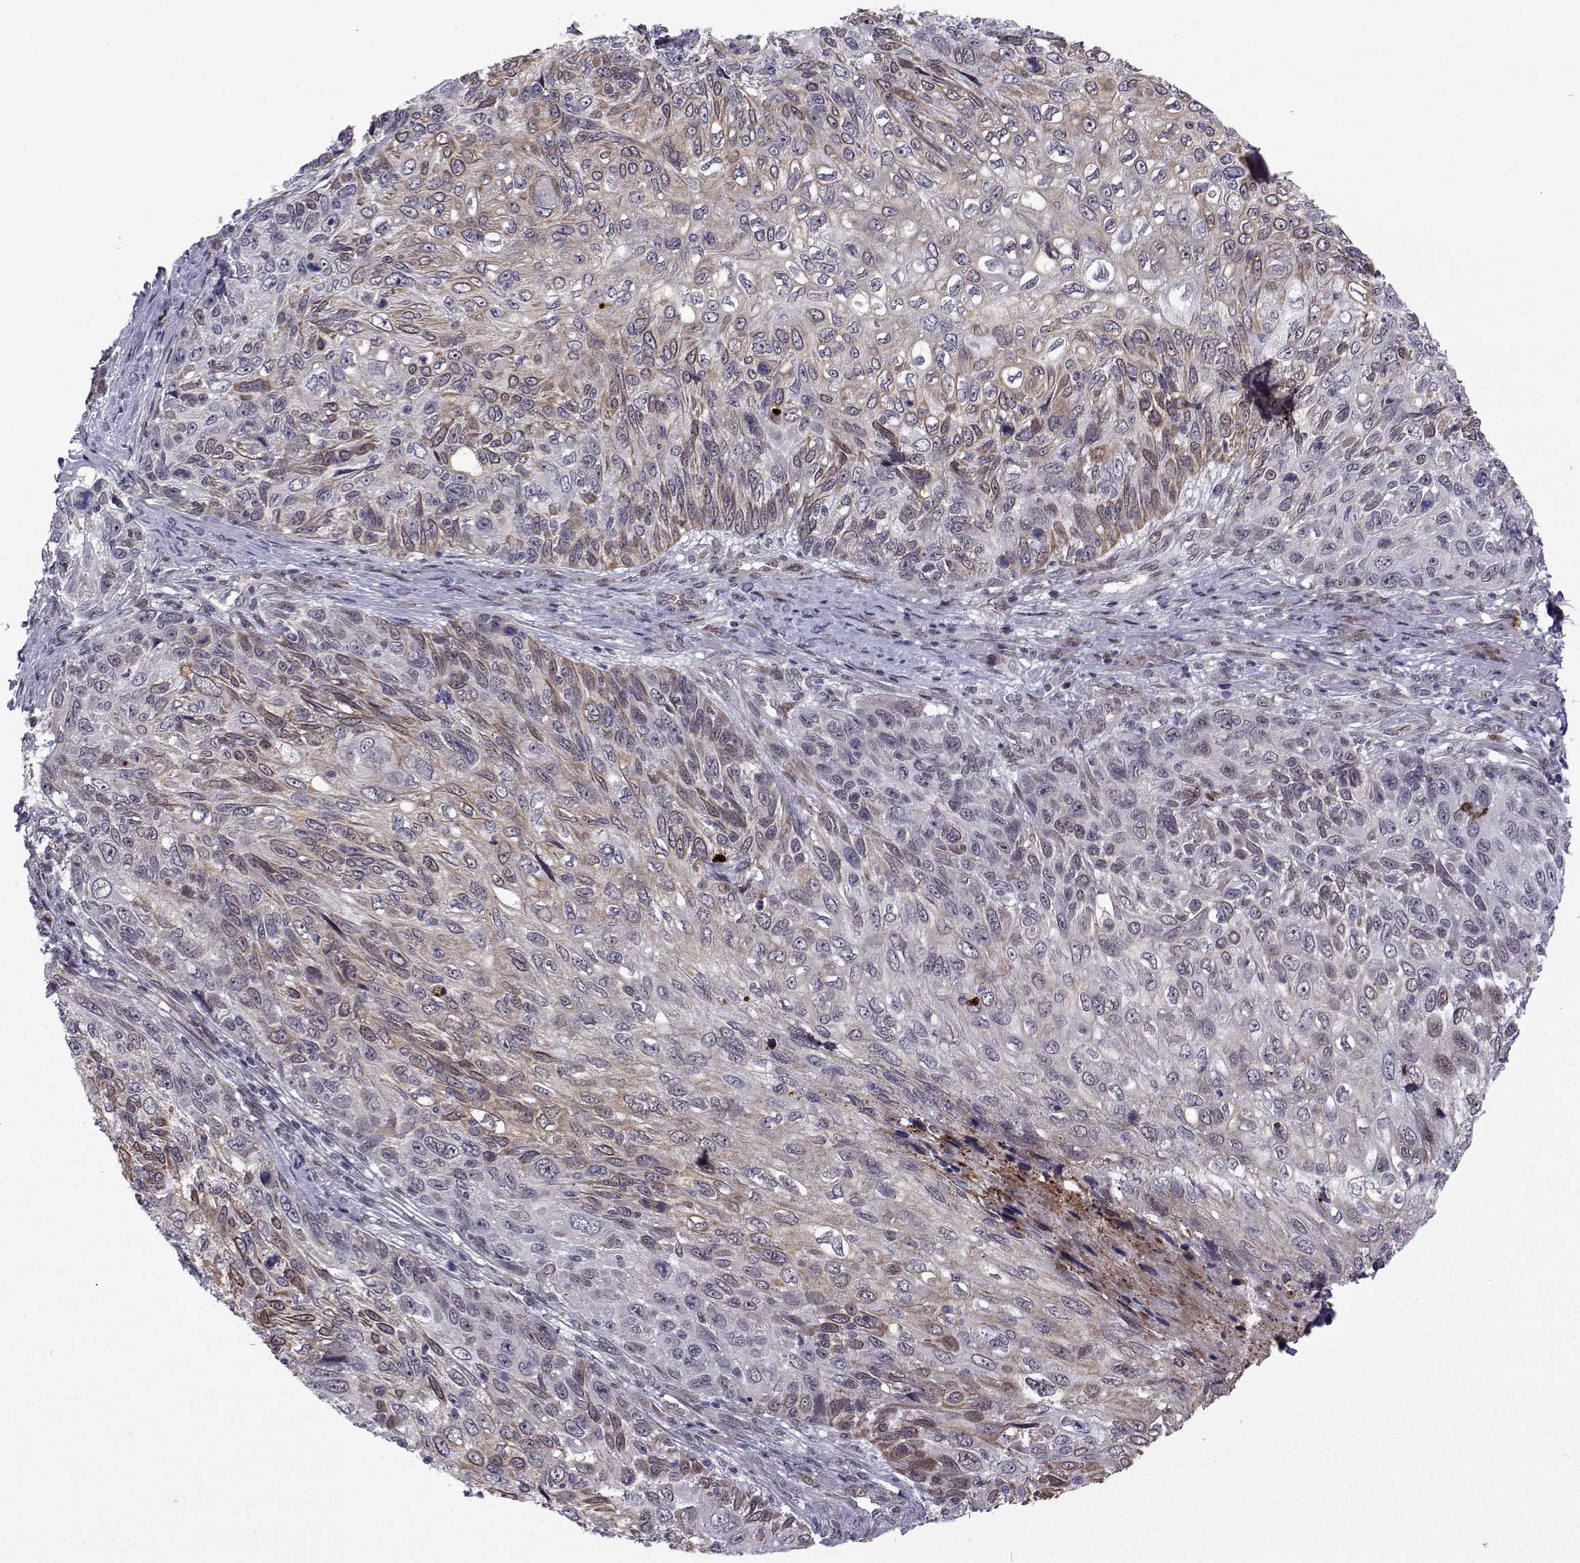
{"staining": {"intensity": "weak", "quantity": "<25%", "location": "cytoplasmic/membranous"}, "tissue": "skin cancer", "cell_type": "Tumor cells", "image_type": "cancer", "snomed": [{"axis": "morphology", "description": "Squamous cell carcinoma, NOS"}, {"axis": "topography", "description": "Skin"}], "caption": "The micrograph shows no staining of tumor cells in skin cancer.", "gene": "EFCAB3", "patient": {"sex": "male", "age": 92}}